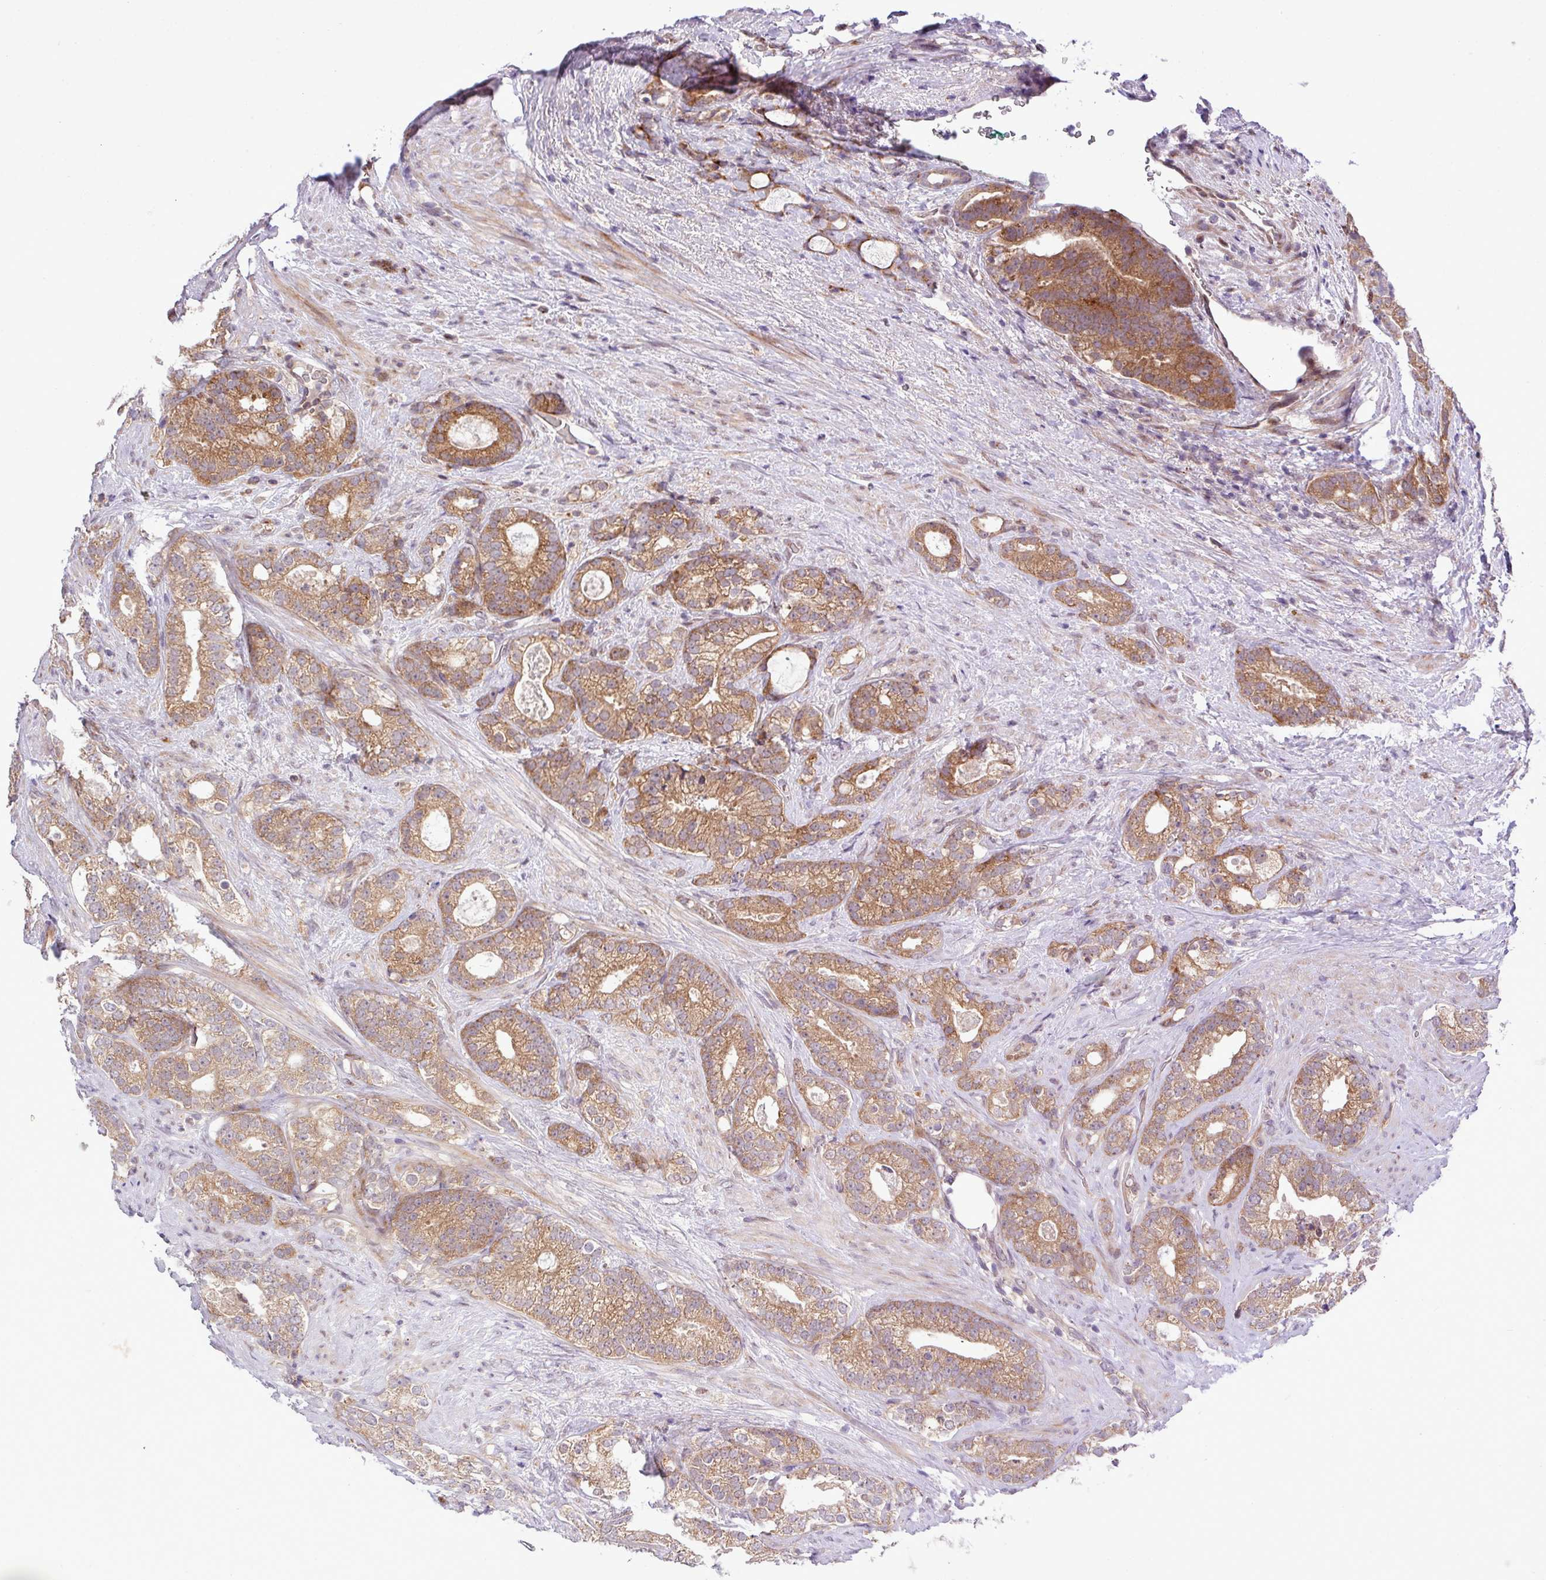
{"staining": {"intensity": "moderate", "quantity": ">75%", "location": "cytoplasmic/membranous"}, "tissue": "prostate cancer", "cell_type": "Tumor cells", "image_type": "cancer", "snomed": [{"axis": "morphology", "description": "Adenocarcinoma, High grade"}, {"axis": "topography", "description": "Prostate and seminal vesicle, NOS"}], "caption": "Protein positivity by immunohistochemistry demonstrates moderate cytoplasmic/membranous expression in about >75% of tumor cells in prostate adenocarcinoma (high-grade).", "gene": "B3GNT9", "patient": {"sex": "male", "age": 67}}